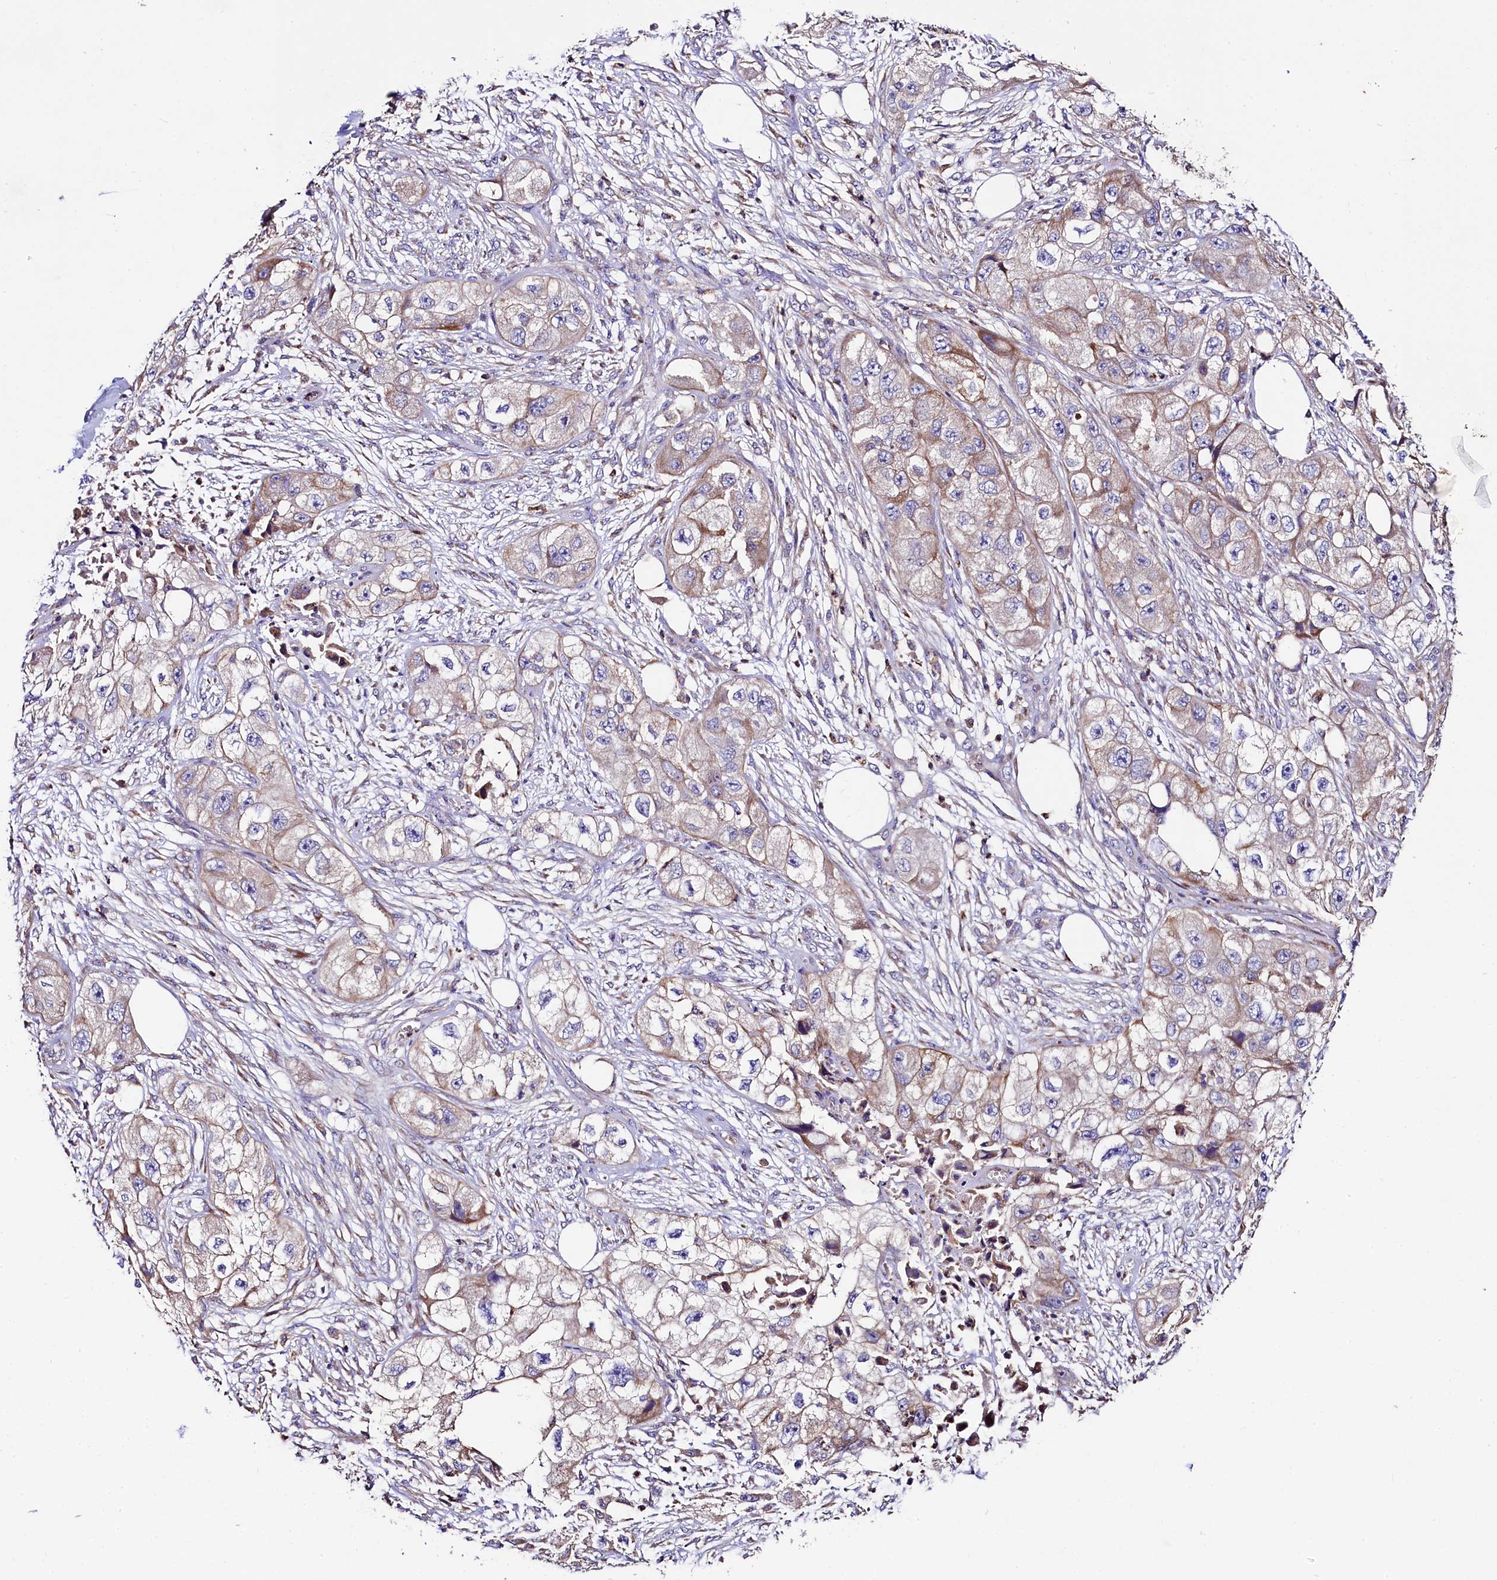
{"staining": {"intensity": "moderate", "quantity": "<25%", "location": "cytoplasmic/membranous"}, "tissue": "skin cancer", "cell_type": "Tumor cells", "image_type": "cancer", "snomed": [{"axis": "morphology", "description": "Squamous cell carcinoma, NOS"}, {"axis": "topography", "description": "Skin"}, {"axis": "topography", "description": "Subcutis"}], "caption": "Squamous cell carcinoma (skin) stained with DAB (3,3'-diaminobenzidine) immunohistochemistry (IHC) shows low levels of moderate cytoplasmic/membranous expression in approximately <25% of tumor cells.", "gene": "CLYBL", "patient": {"sex": "male", "age": 73}}